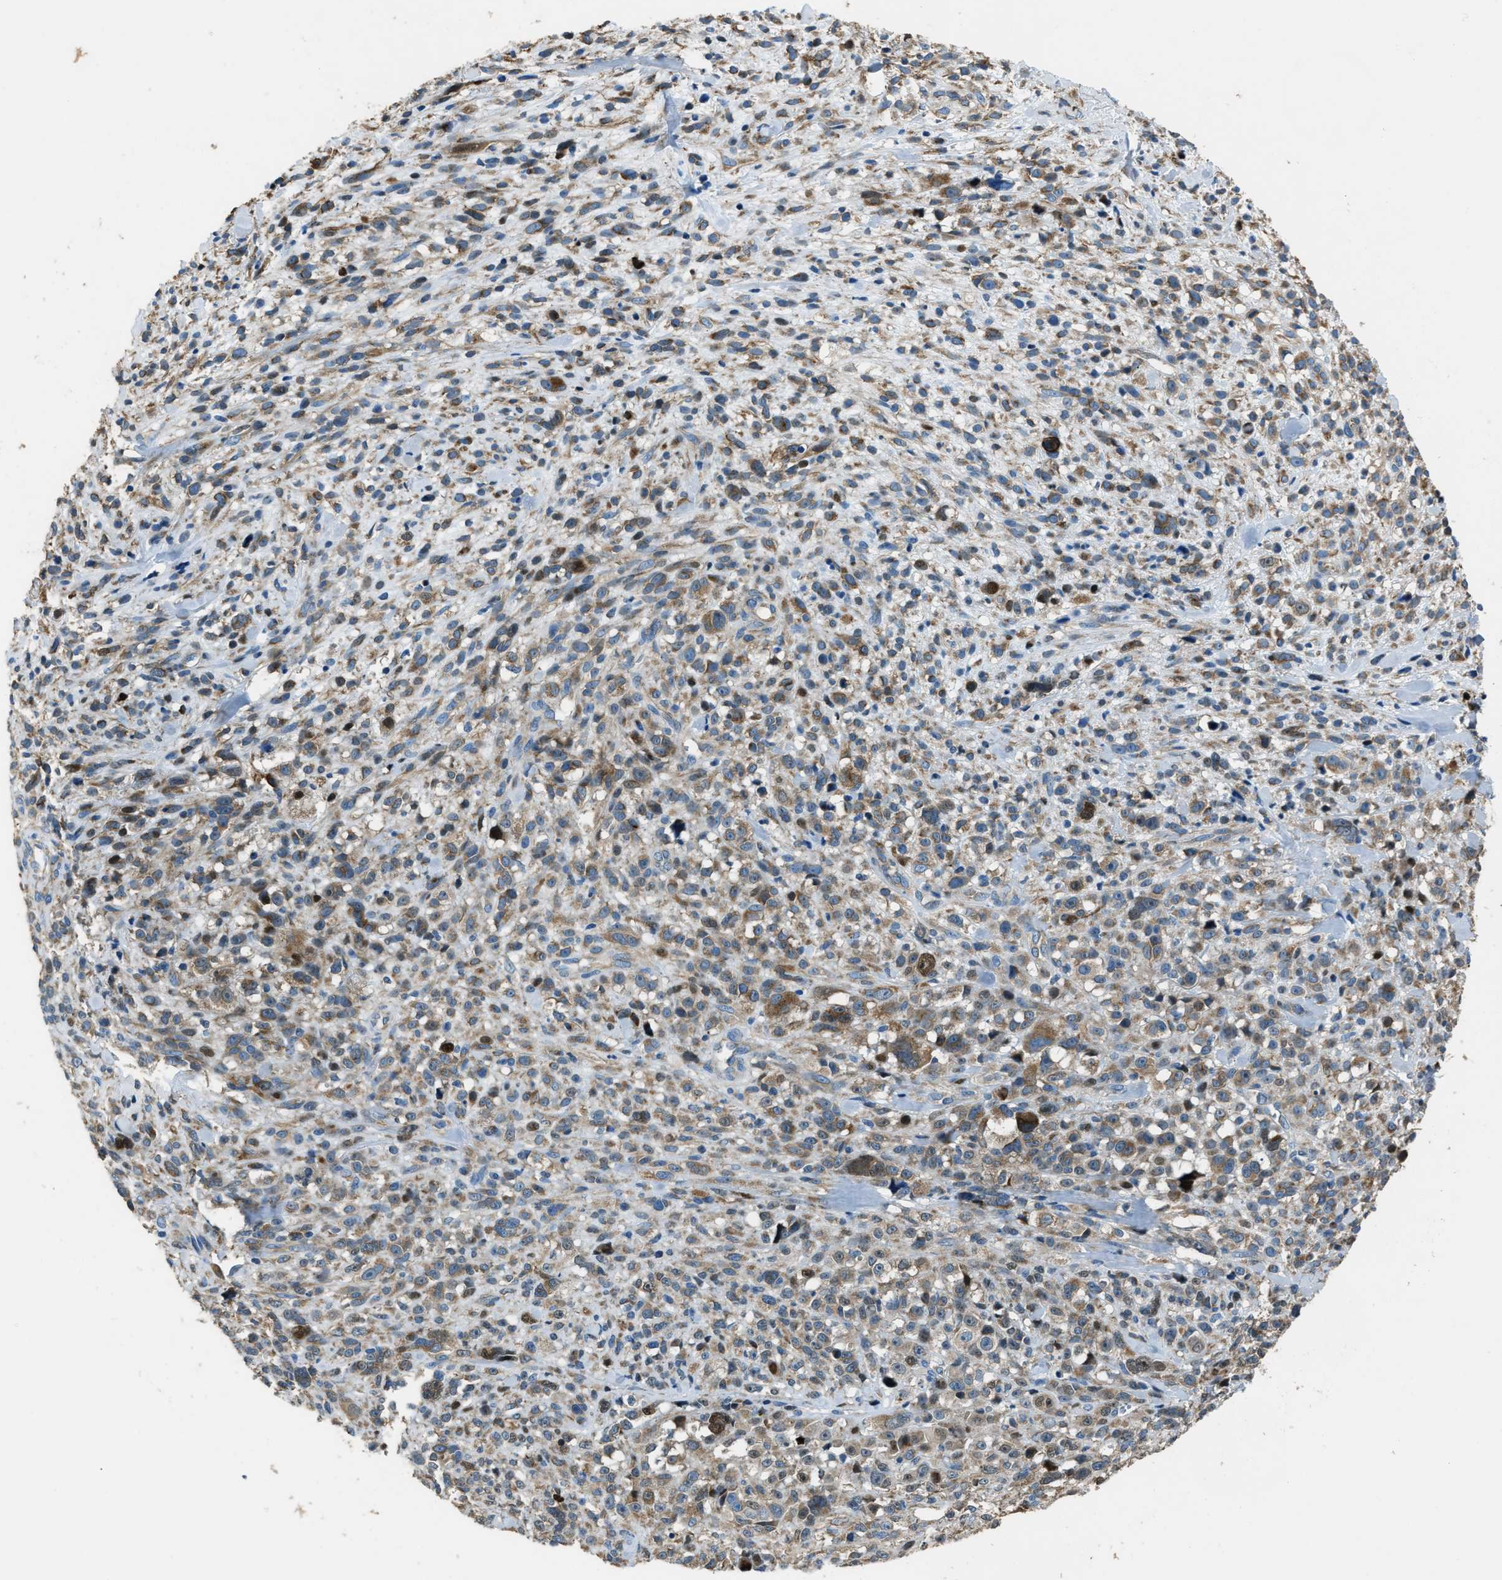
{"staining": {"intensity": "moderate", "quantity": ">75%", "location": "cytoplasmic/membranous"}, "tissue": "melanoma", "cell_type": "Tumor cells", "image_type": "cancer", "snomed": [{"axis": "morphology", "description": "Malignant melanoma, NOS"}, {"axis": "topography", "description": "Skin"}], "caption": "The histopathology image displays a brown stain indicating the presence of a protein in the cytoplasmic/membranous of tumor cells in melanoma.", "gene": "SLC25A11", "patient": {"sex": "female", "age": 55}}